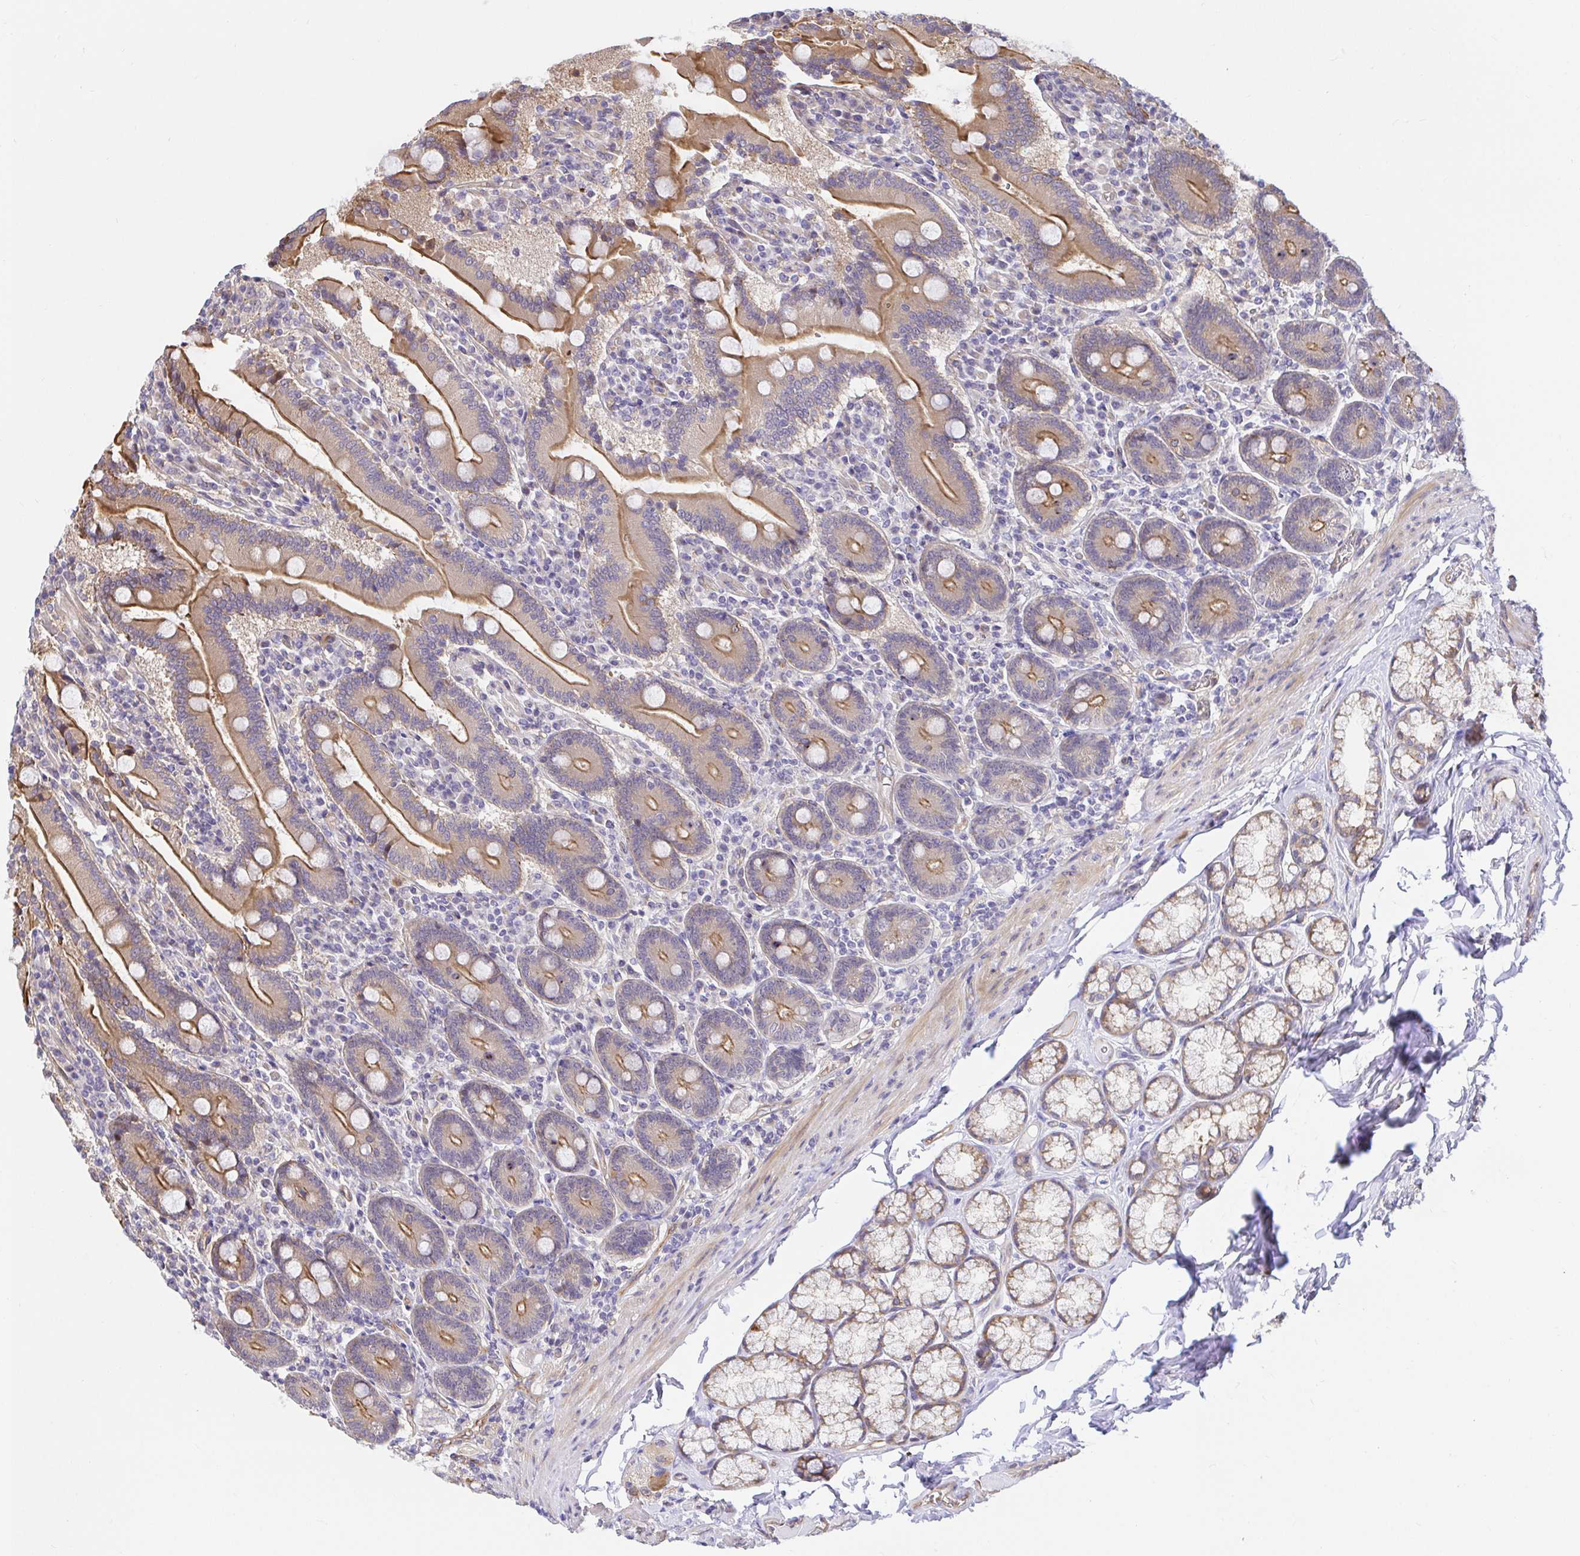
{"staining": {"intensity": "moderate", "quantity": "25%-75%", "location": "cytoplasmic/membranous"}, "tissue": "duodenum", "cell_type": "Glandular cells", "image_type": "normal", "snomed": [{"axis": "morphology", "description": "Normal tissue, NOS"}, {"axis": "topography", "description": "Duodenum"}], "caption": "Glandular cells demonstrate medium levels of moderate cytoplasmic/membranous positivity in approximately 25%-75% of cells in unremarkable duodenum. (Stains: DAB (3,3'-diaminobenzidine) in brown, nuclei in blue, Microscopy: brightfield microscopy at high magnification).", "gene": "TRIM55", "patient": {"sex": "female", "age": 62}}